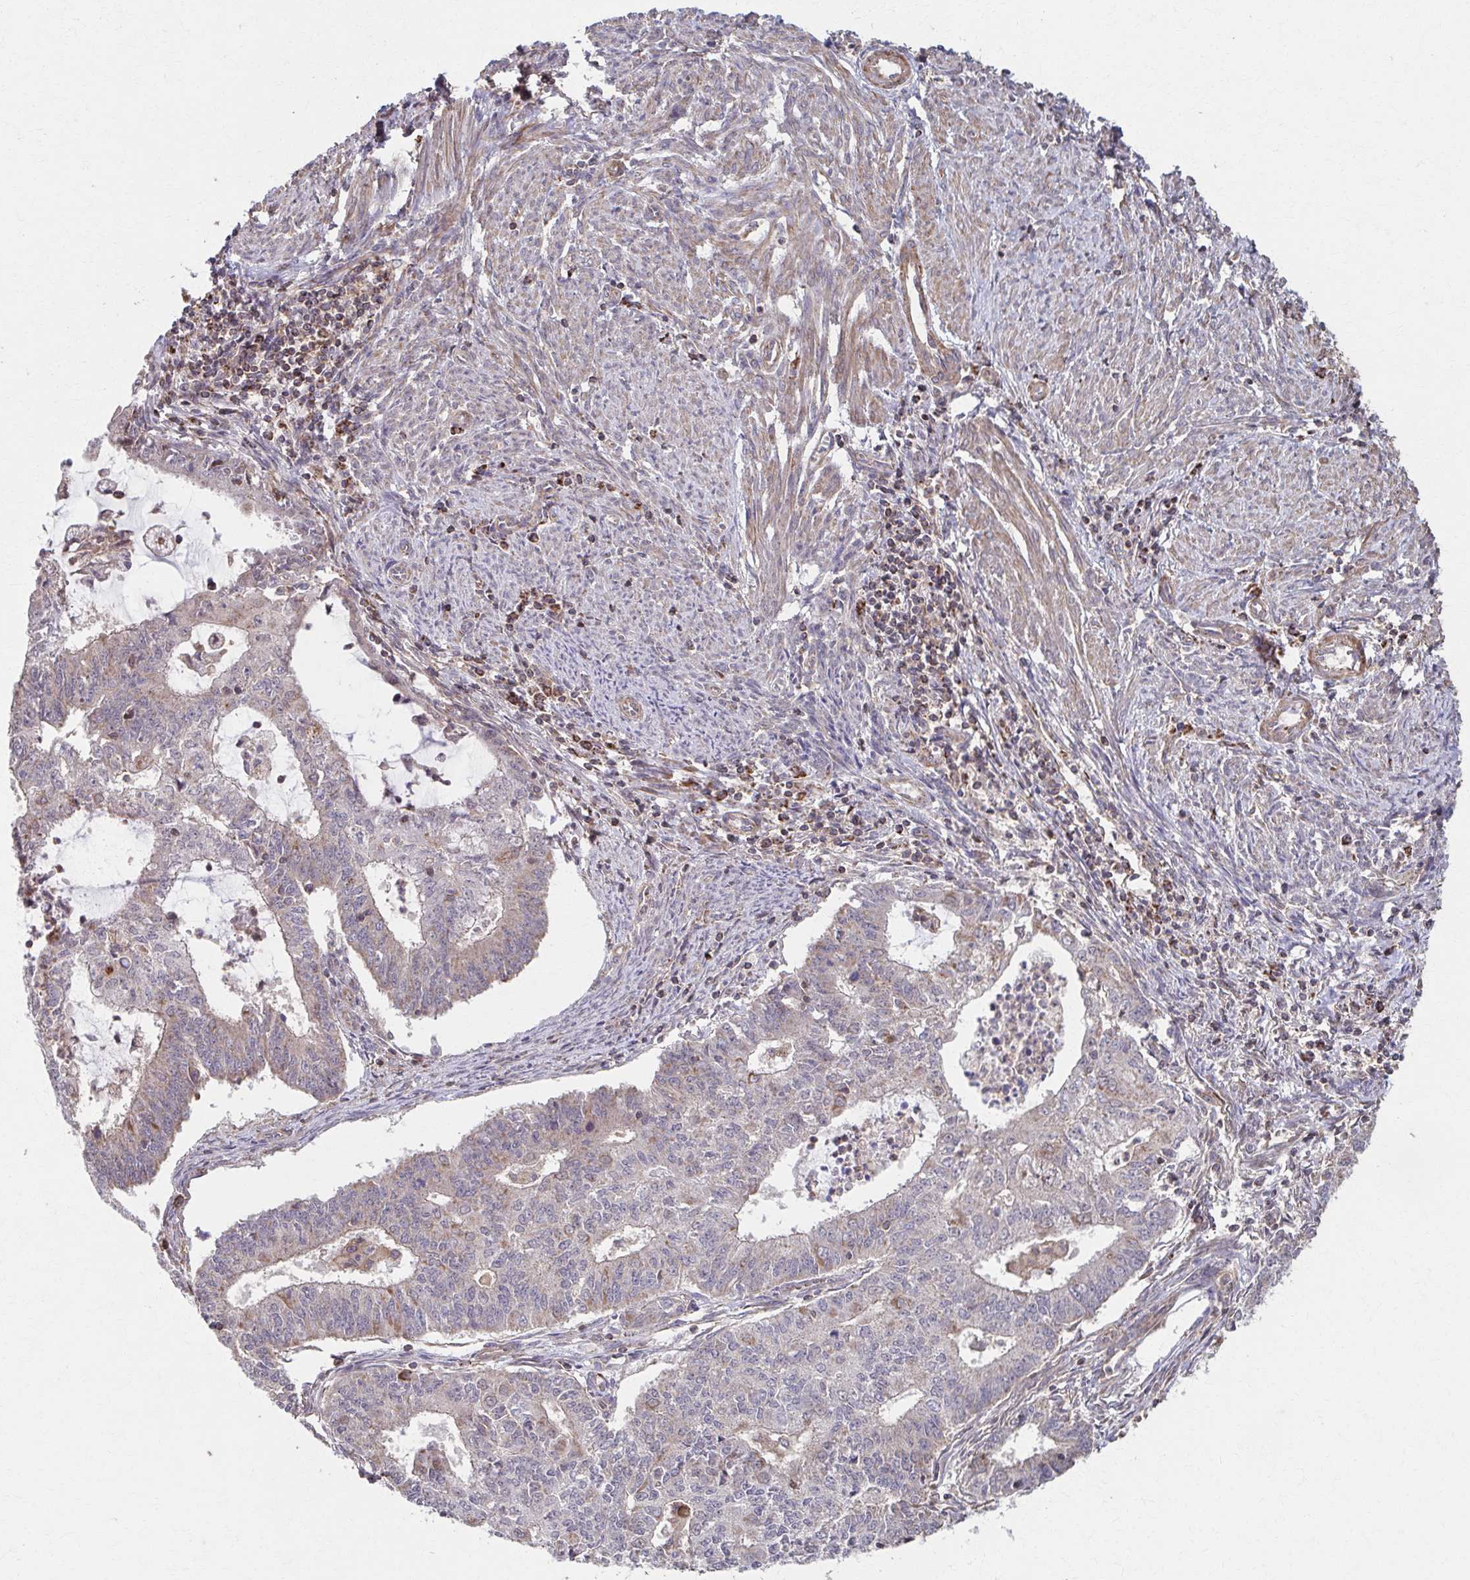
{"staining": {"intensity": "weak", "quantity": "<25%", "location": "cytoplasmic/membranous"}, "tissue": "endometrial cancer", "cell_type": "Tumor cells", "image_type": "cancer", "snomed": [{"axis": "morphology", "description": "Adenocarcinoma, NOS"}, {"axis": "topography", "description": "Endometrium"}], "caption": "High magnification brightfield microscopy of endometrial cancer stained with DAB (brown) and counterstained with hematoxylin (blue): tumor cells show no significant expression.", "gene": "KLHL34", "patient": {"sex": "female", "age": 61}}